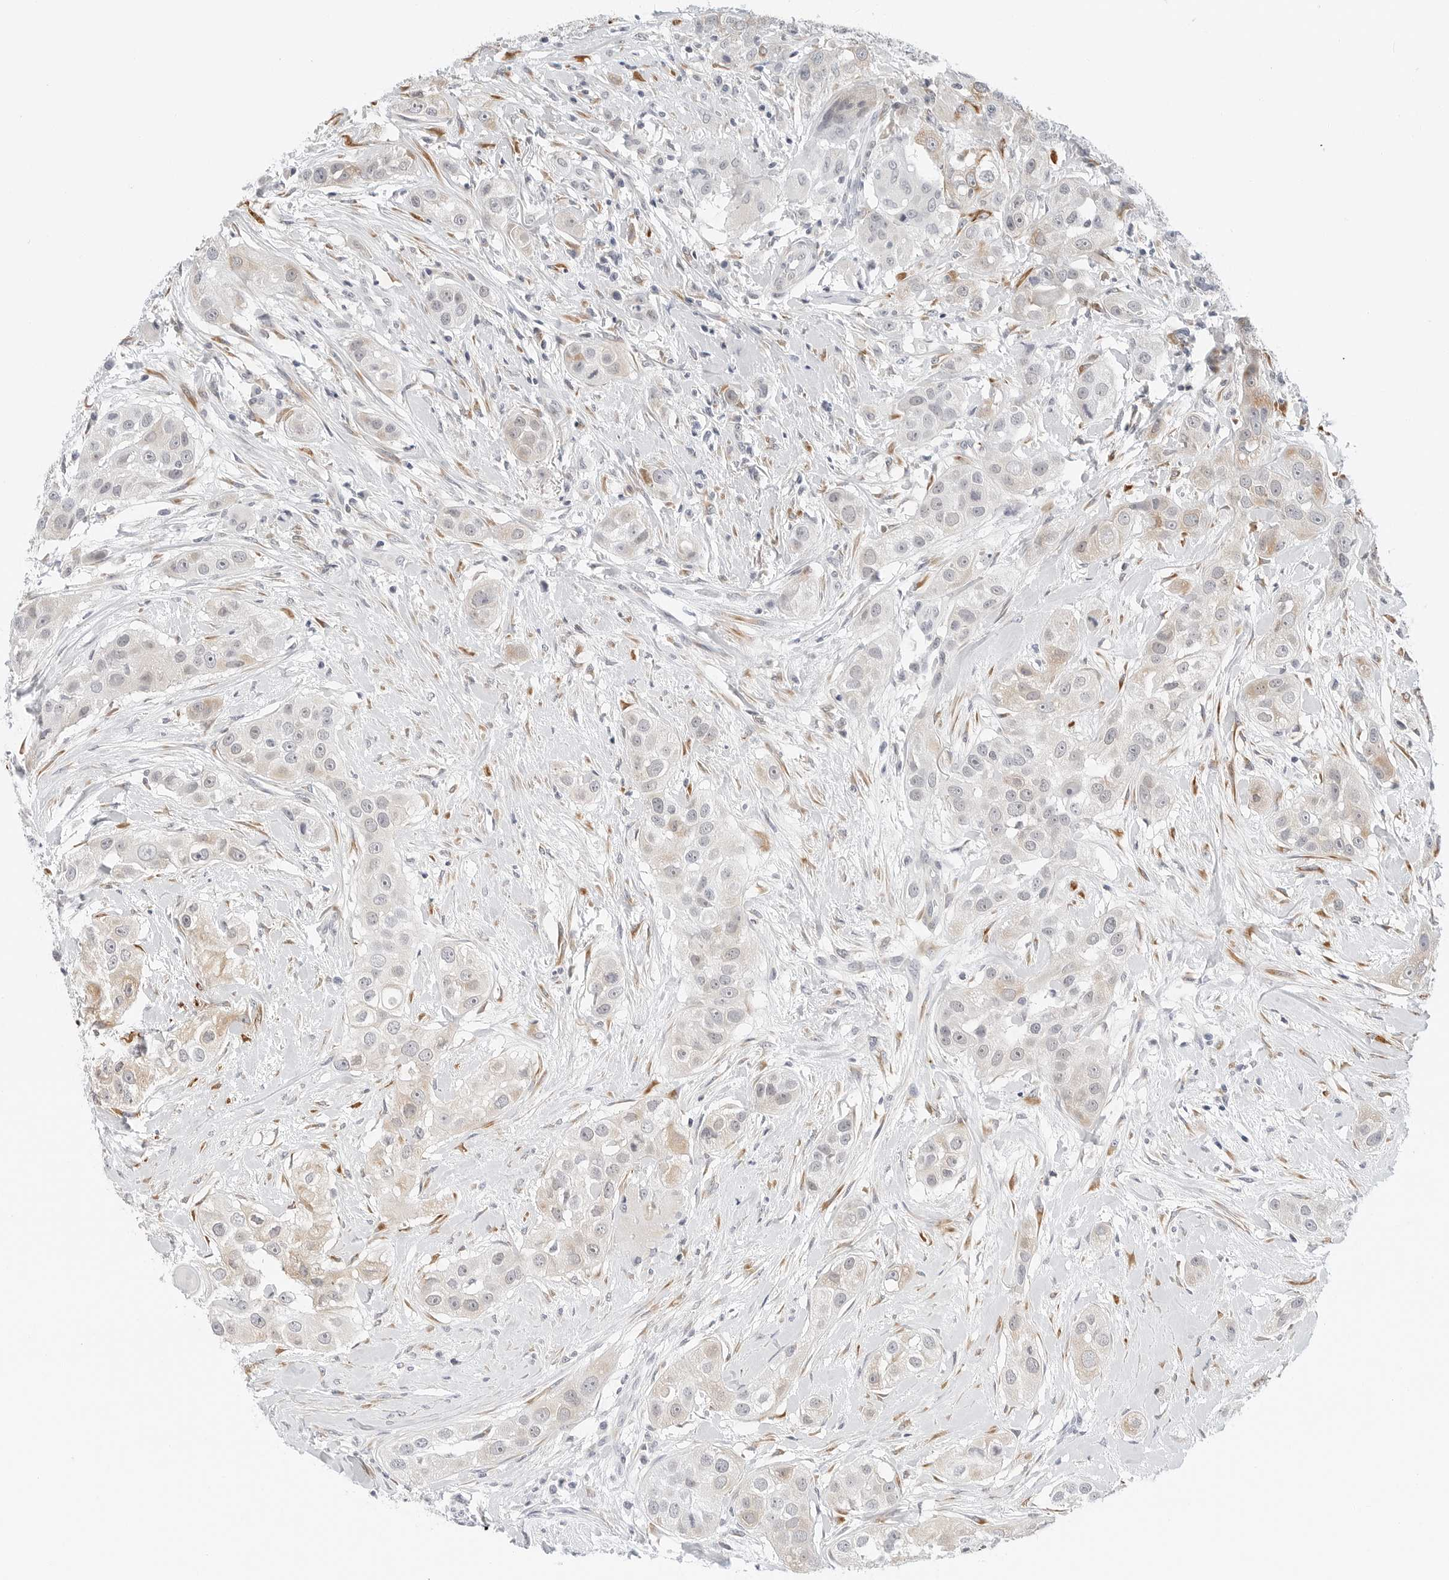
{"staining": {"intensity": "moderate", "quantity": "<25%", "location": "cytoplasmic/membranous"}, "tissue": "head and neck cancer", "cell_type": "Tumor cells", "image_type": "cancer", "snomed": [{"axis": "morphology", "description": "Normal tissue, NOS"}, {"axis": "morphology", "description": "Squamous cell carcinoma, NOS"}, {"axis": "topography", "description": "Skeletal muscle"}, {"axis": "topography", "description": "Head-Neck"}], "caption": "Protein staining displays moderate cytoplasmic/membranous staining in approximately <25% of tumor cells in squamous cell carcinoma (head and neck).", "gene": "TSEN2", "patient": {"sex": "male", "age": 51}}